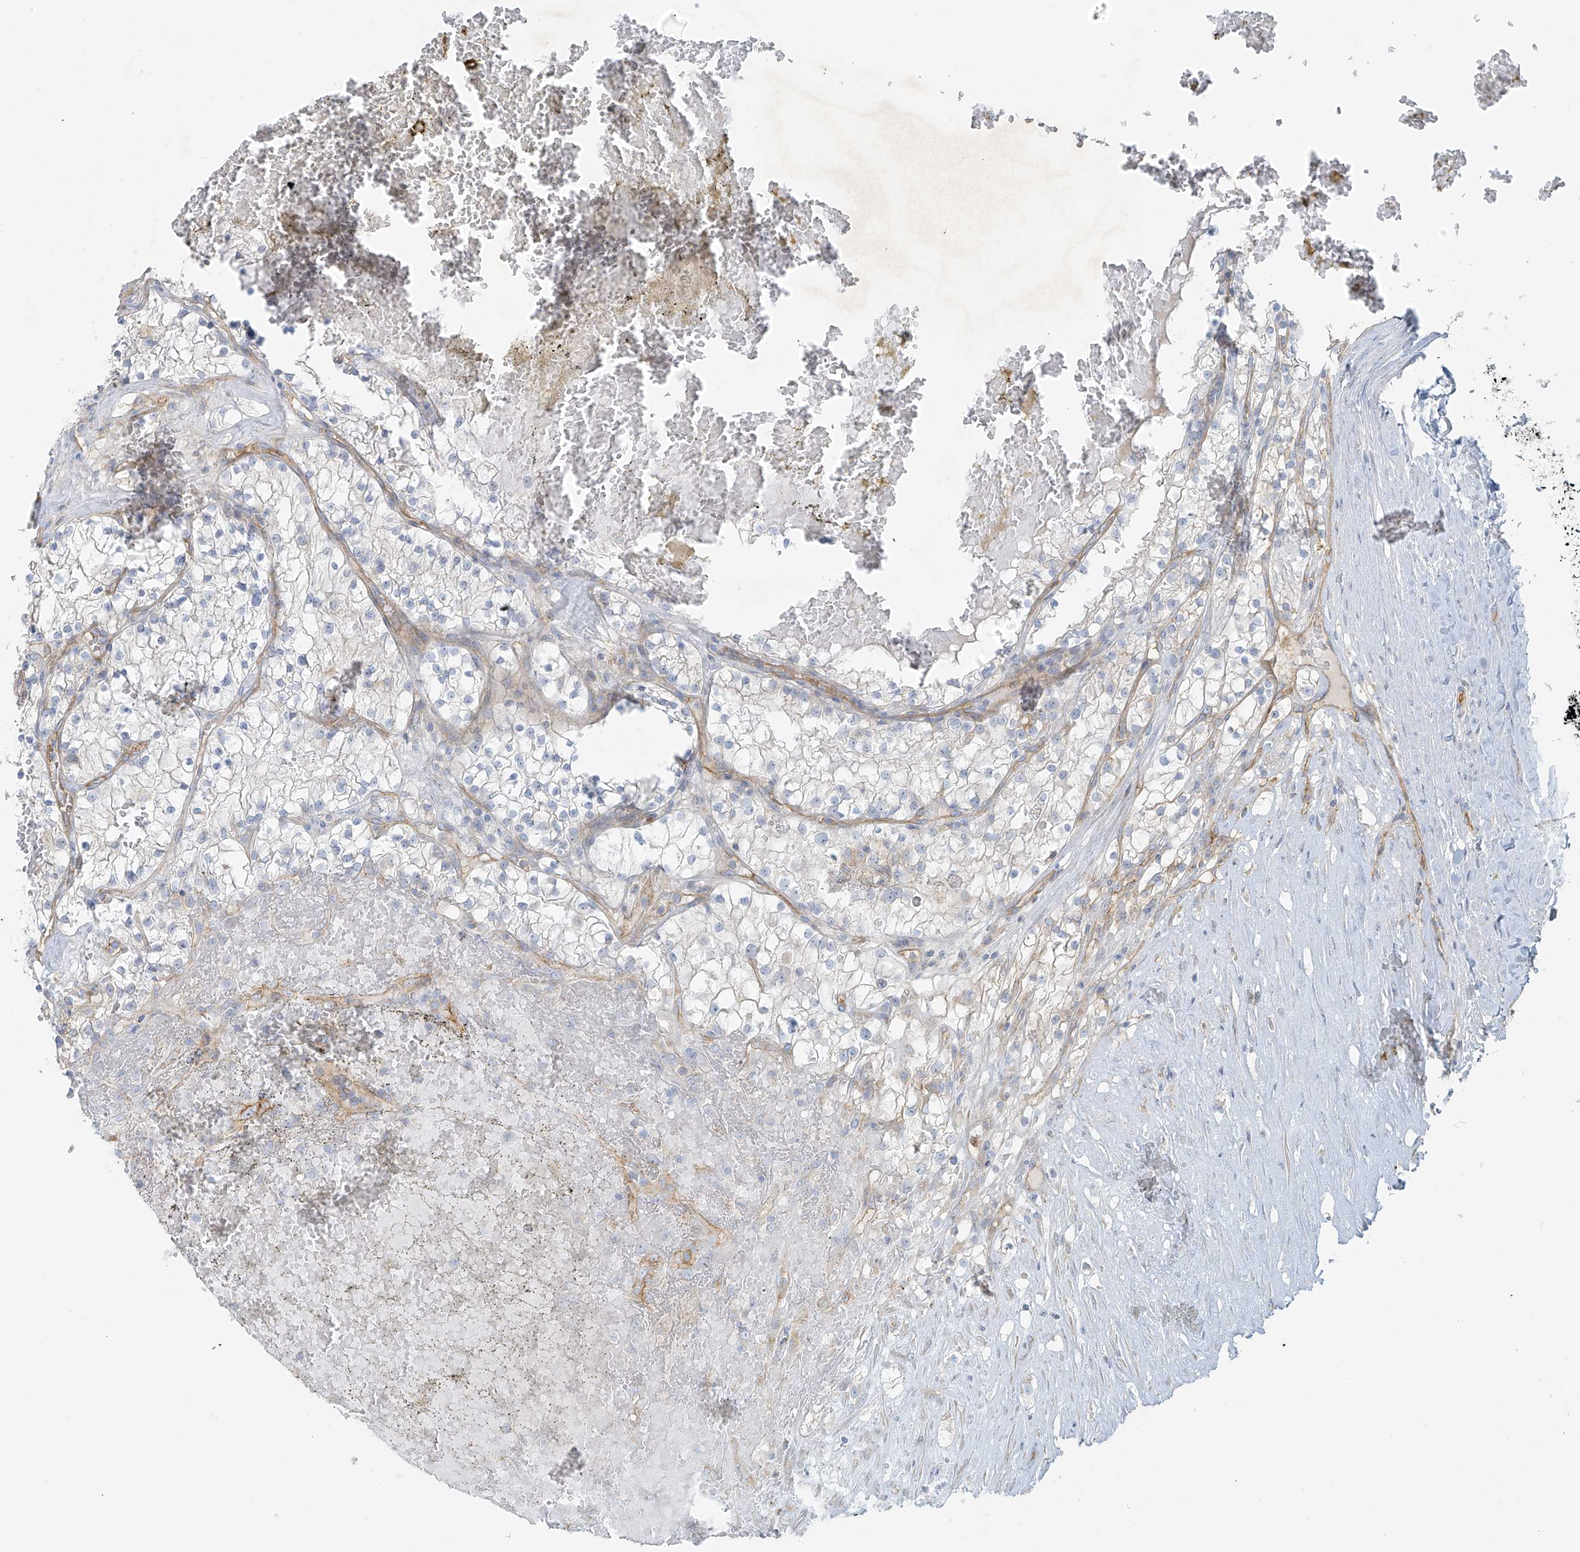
{"staining": {"intensity": "negative", "quantity": "none", "location": "none"}, "tissue": "renal cancer", "cell_type": "Tumor cells", "image_type": "cancer", "snomed": [{"axis": "morphology", "description": "Normal tissue, NOS"}, {"axis": "morphology", "description": "Adenocarcinoma, NOS"}, {"axis": "topography", "description": "Kidney"}], "caption": "The image demonstrates no staining of tumor cells in renal cancer (adenocarcinoma).", "gene": "VAMP5", "patient": {"sex": "male", "age": 68}}